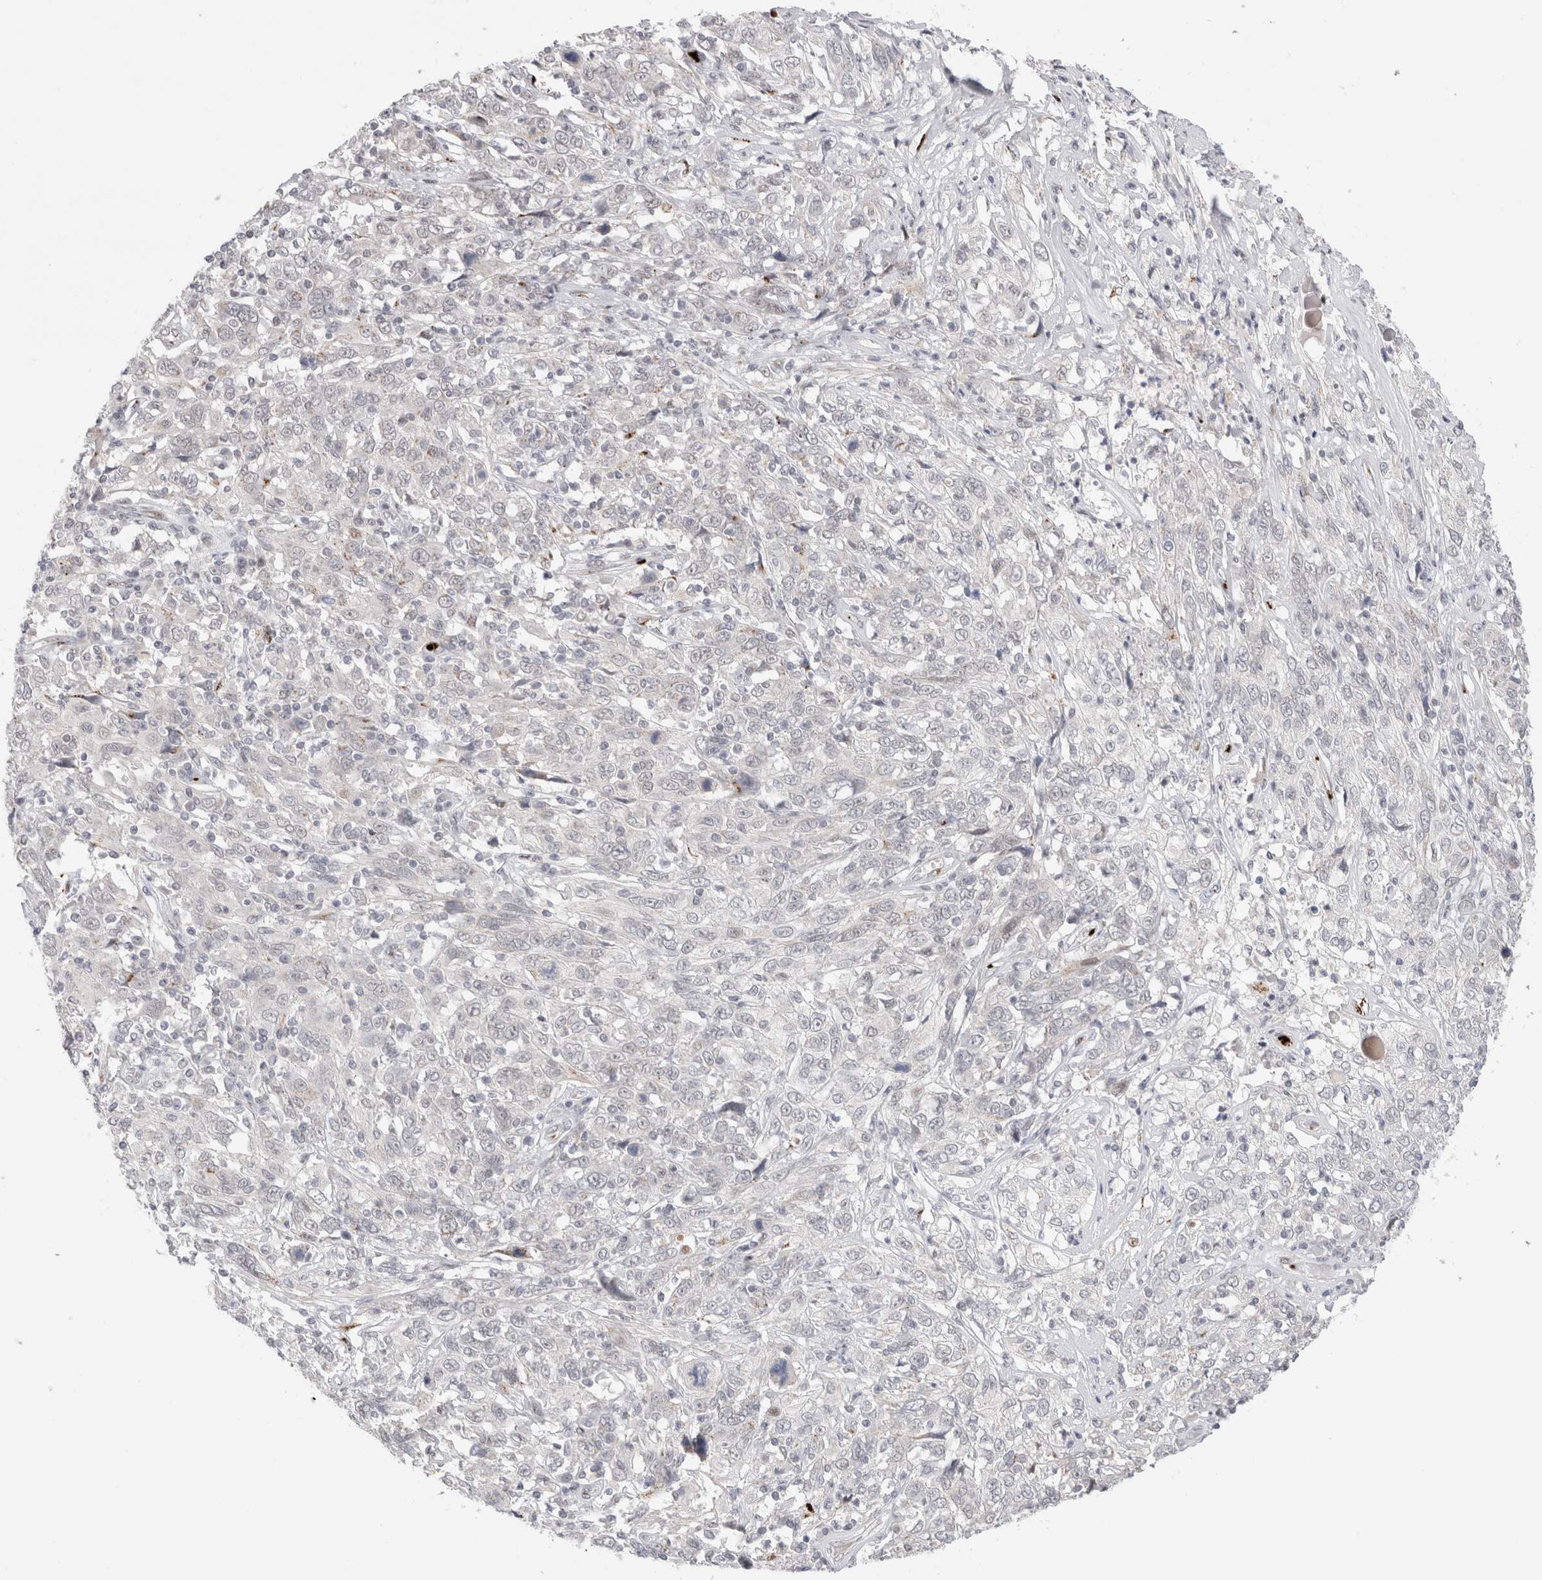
{"staining": {"intensity": "negative", "quantity": "none", "location": "none"}, "tissue": "cervical cancer", "cell_type": "Tumor cells", "image_type": "cancer", "snomed": [{"axis": "morphology", "description": "Squamous cell carcinoma, NOS"}, {"axis": "topography", "description": "Cervix"}], "caption": "Image shows no protein positivity in tumor cells of cervical squamous cell carcinoma tissue. Nuclei are stained in blue.", "gene": "VPS28", "patient": {"sex": "female", "age": 46}}